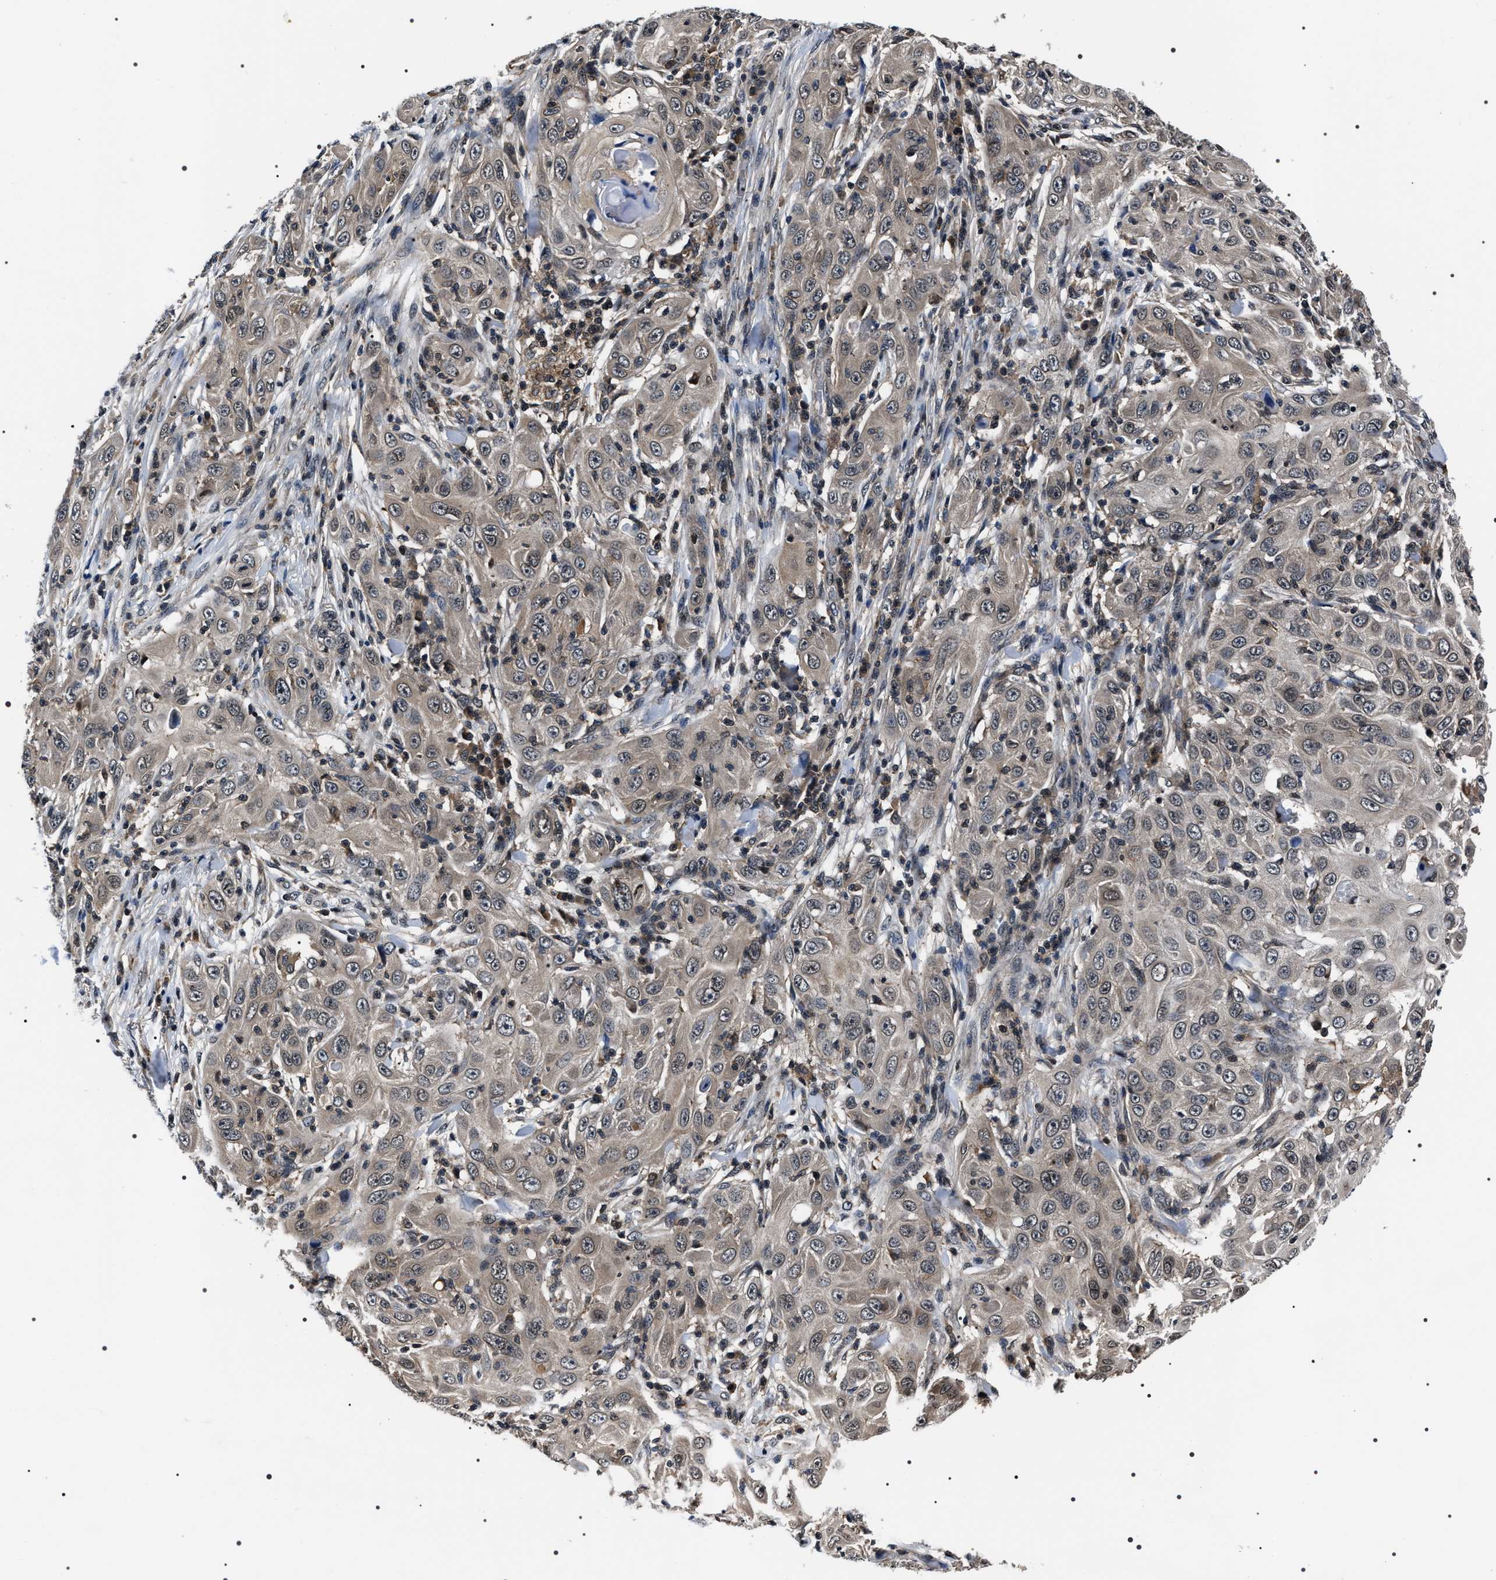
{"staining": {"intensity": "weak", "quantity": ">75%", "location": "cytoplasmic/membranous"}, "tissue": "skin cancer", "cell_type": "Tumor cells", "image_type": "cancer", "snomed": [{"axis": "morphology", "description": "Squamous cell carcinoma, NOS"}, {"axis": "topography", "description": "Skin"}], "caption": "Skin cancer (squamous cell carcinoma) stained with IHC reveals weak cytoplasmic/membranous staining in about >75% of tumor cells. The staining was performed using DAB, with brown indicating positive protein expression. Nuclei are stained blue with hematoxylin.", "gene": "SIPA1", "patient": {"sex": "female", "age": 88}}